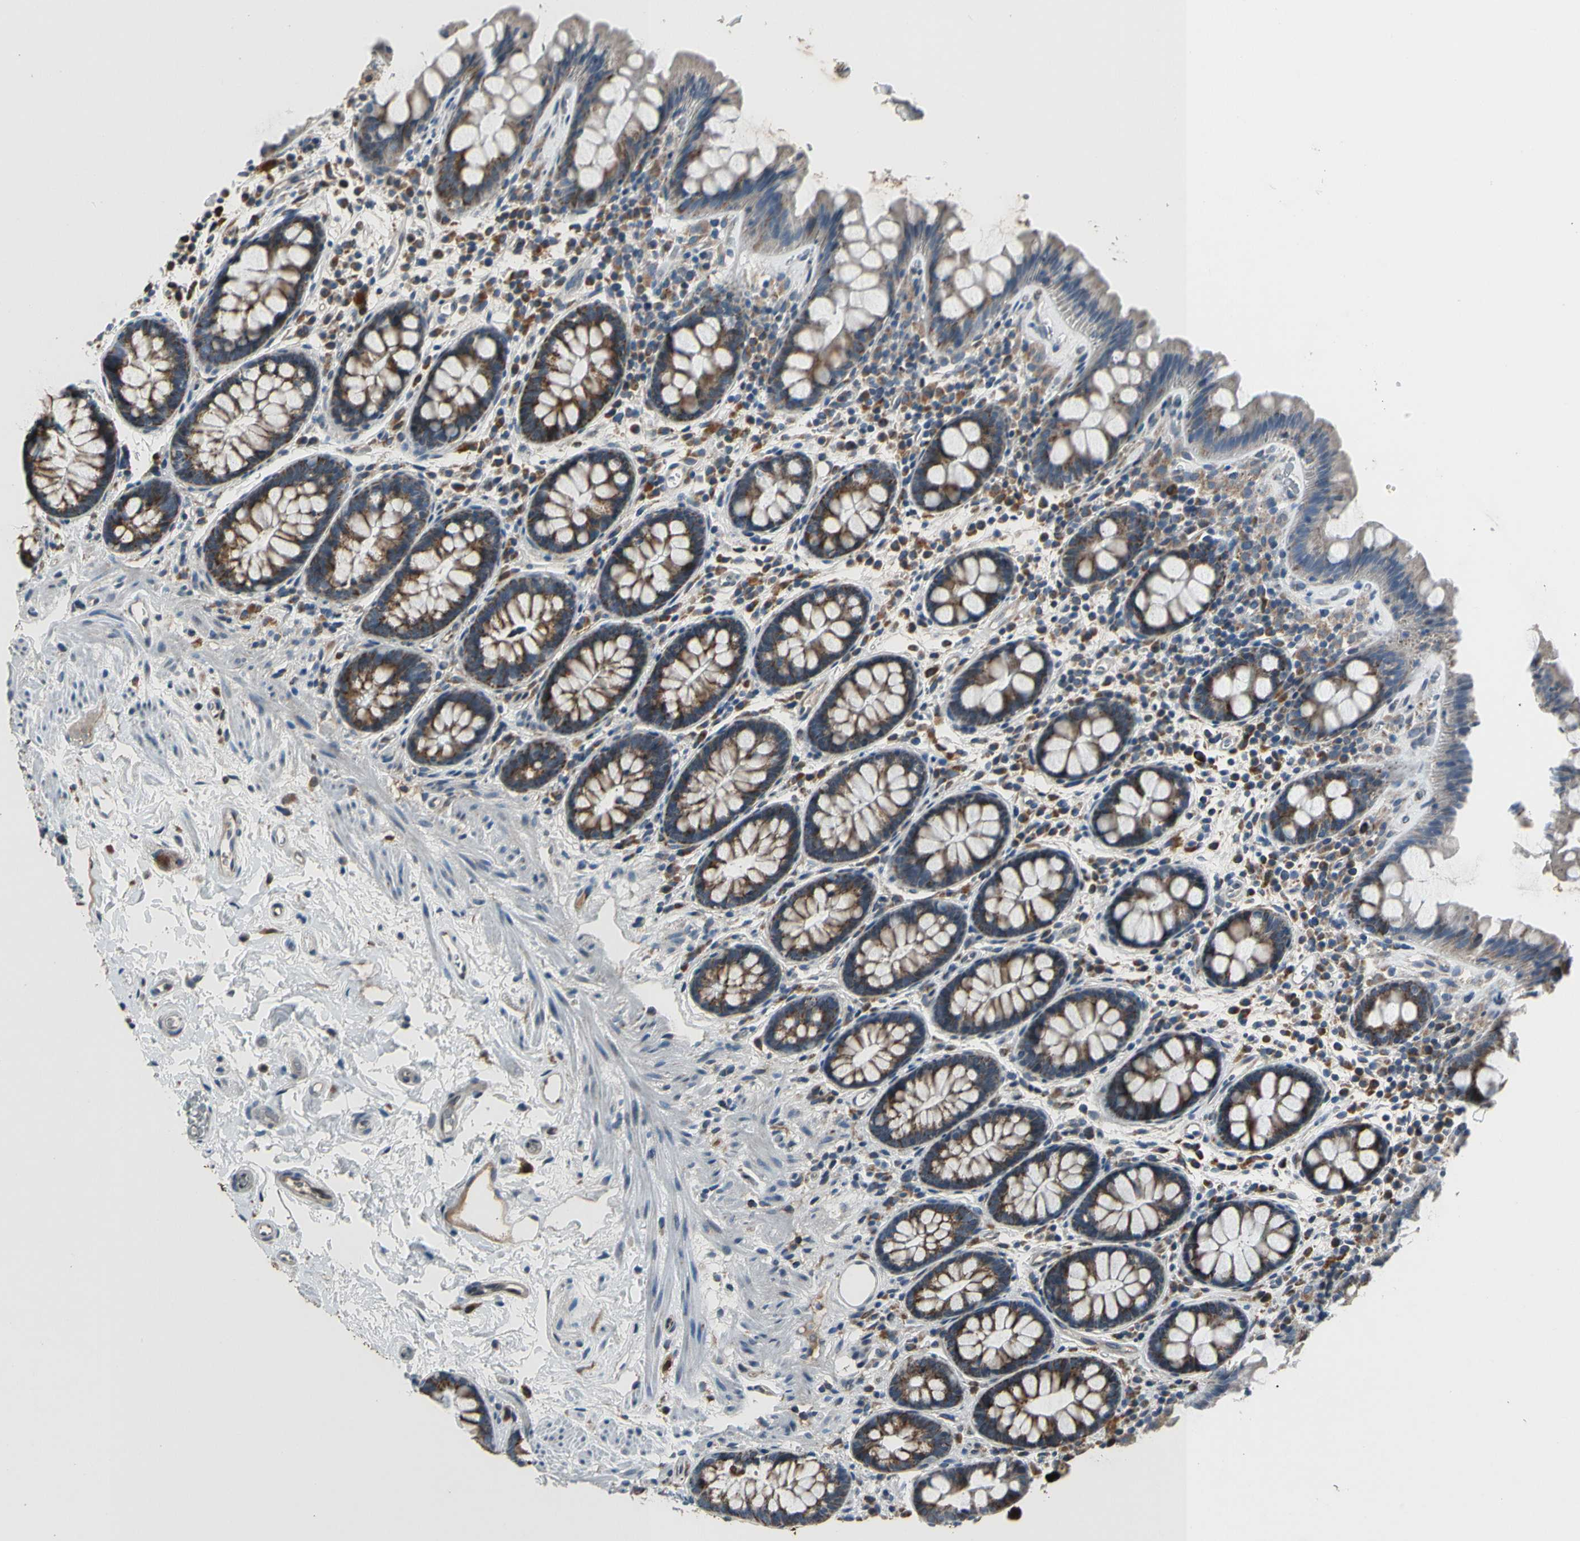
{"staining": {"intensity": "weak", "quantity": ">75%", "location": "cytoplasmic/membranous"}, "tissue": "colon", "cell_type": "Endothelial cells", "image_type": "normal", "snomed": [{"axis": "morphology", "description": "Normal tissue, NOS"}, {"axis": "topography", "description": "Colon"}], "caption": "IHC (DAB) staining of benign human colon displays weak cytoplasmic/membranous protein staining in about >75% of endothelial cells.", "gene": "NPHP3", "patient": {"sex": "female", "age": 80}}